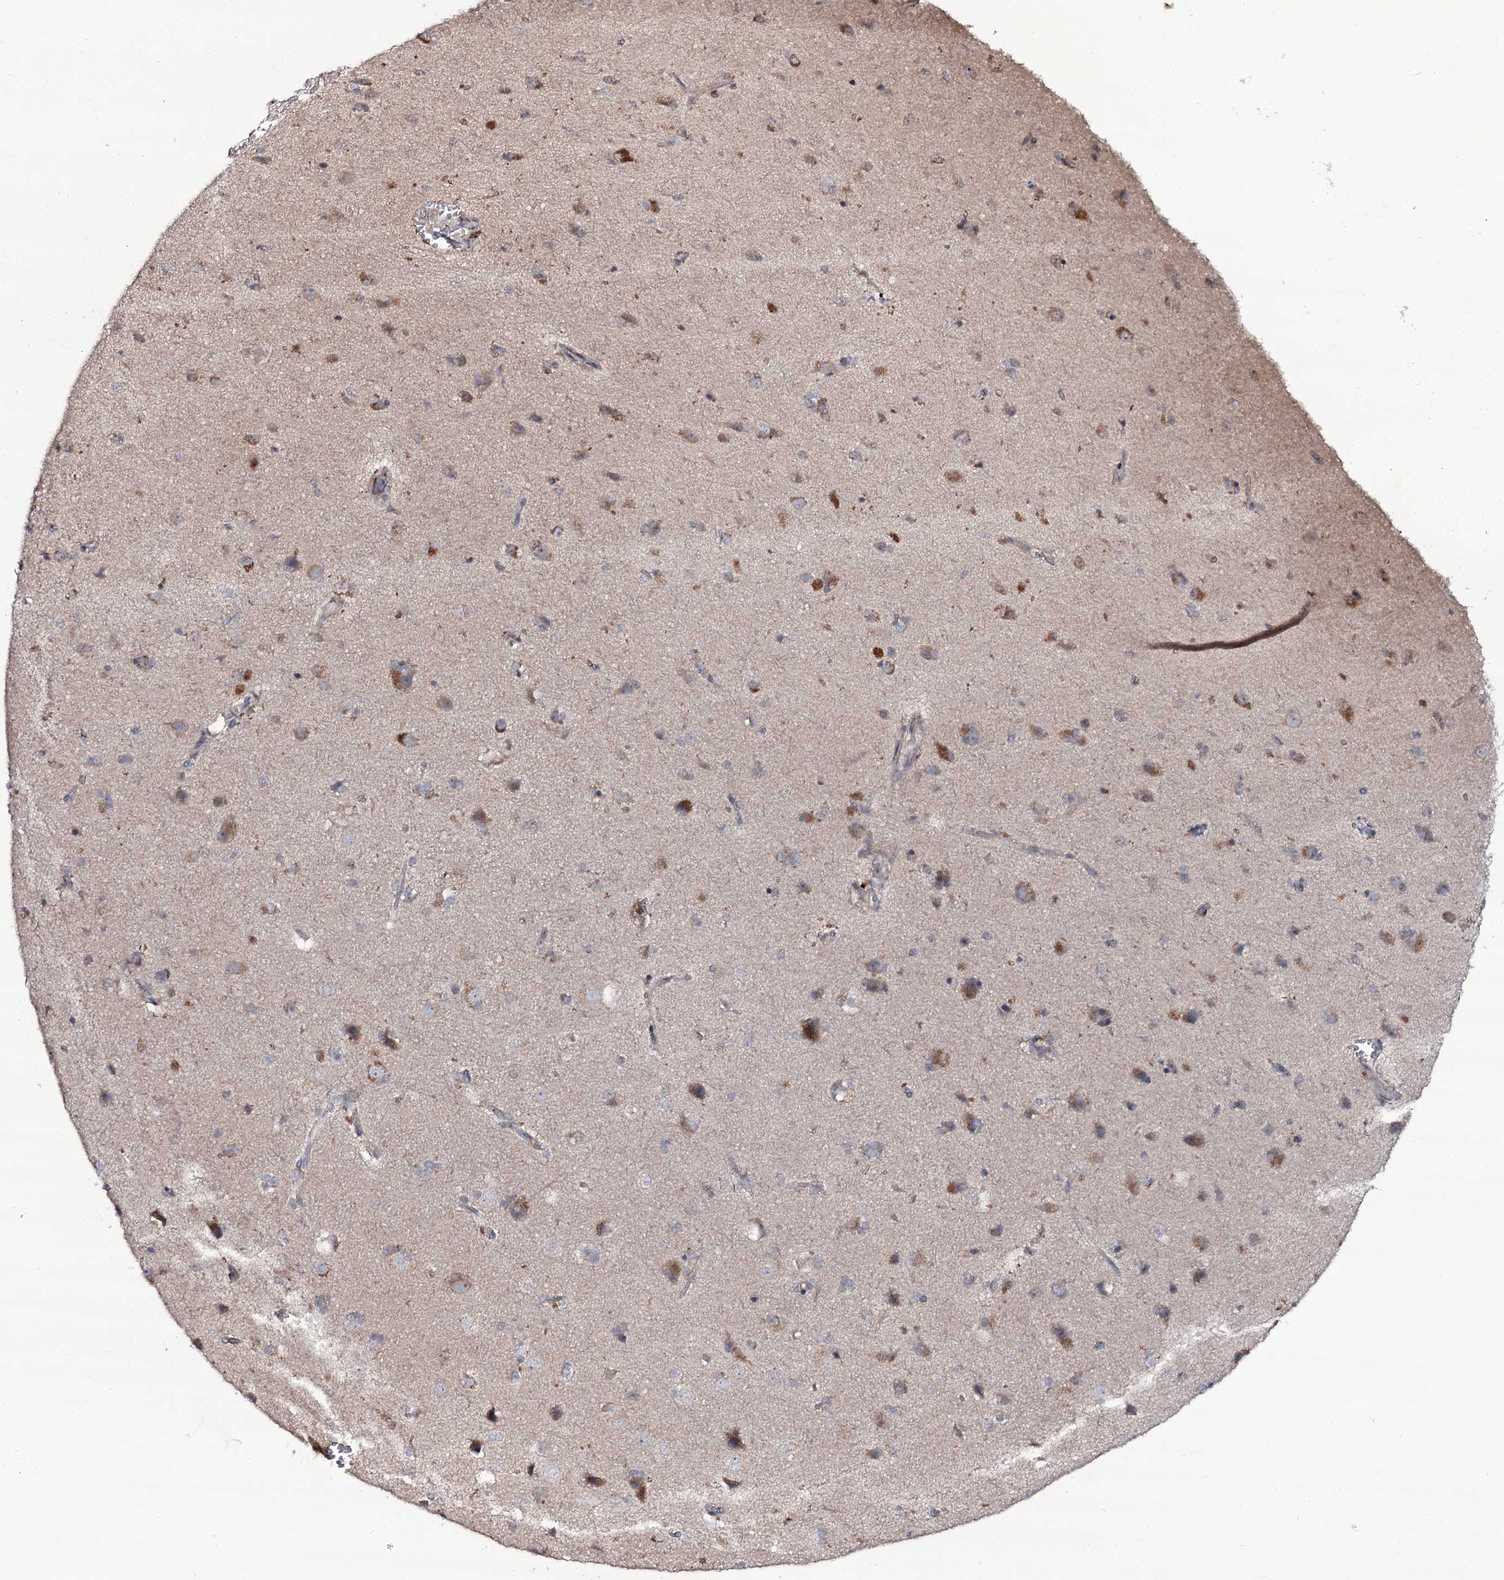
{"staining": {"intensity": "negative", "quantity": "none", "location": "none"}, "tissue": "cerebral cortex", "cell_type": "Endothelial cells", "image_type": "normal", "snomed": [{"axis": "morphology", "description": "Normal tissue, NOS"}, {"axis": "topography", "description": "Cerebral cortex"}], "caption": "This is an IHC micrograph of normal human cerebral cortex. There is no positivity in endothelial cells.", "gene": "SNAP23", "patient": {"sex": "male", "age": 62}}